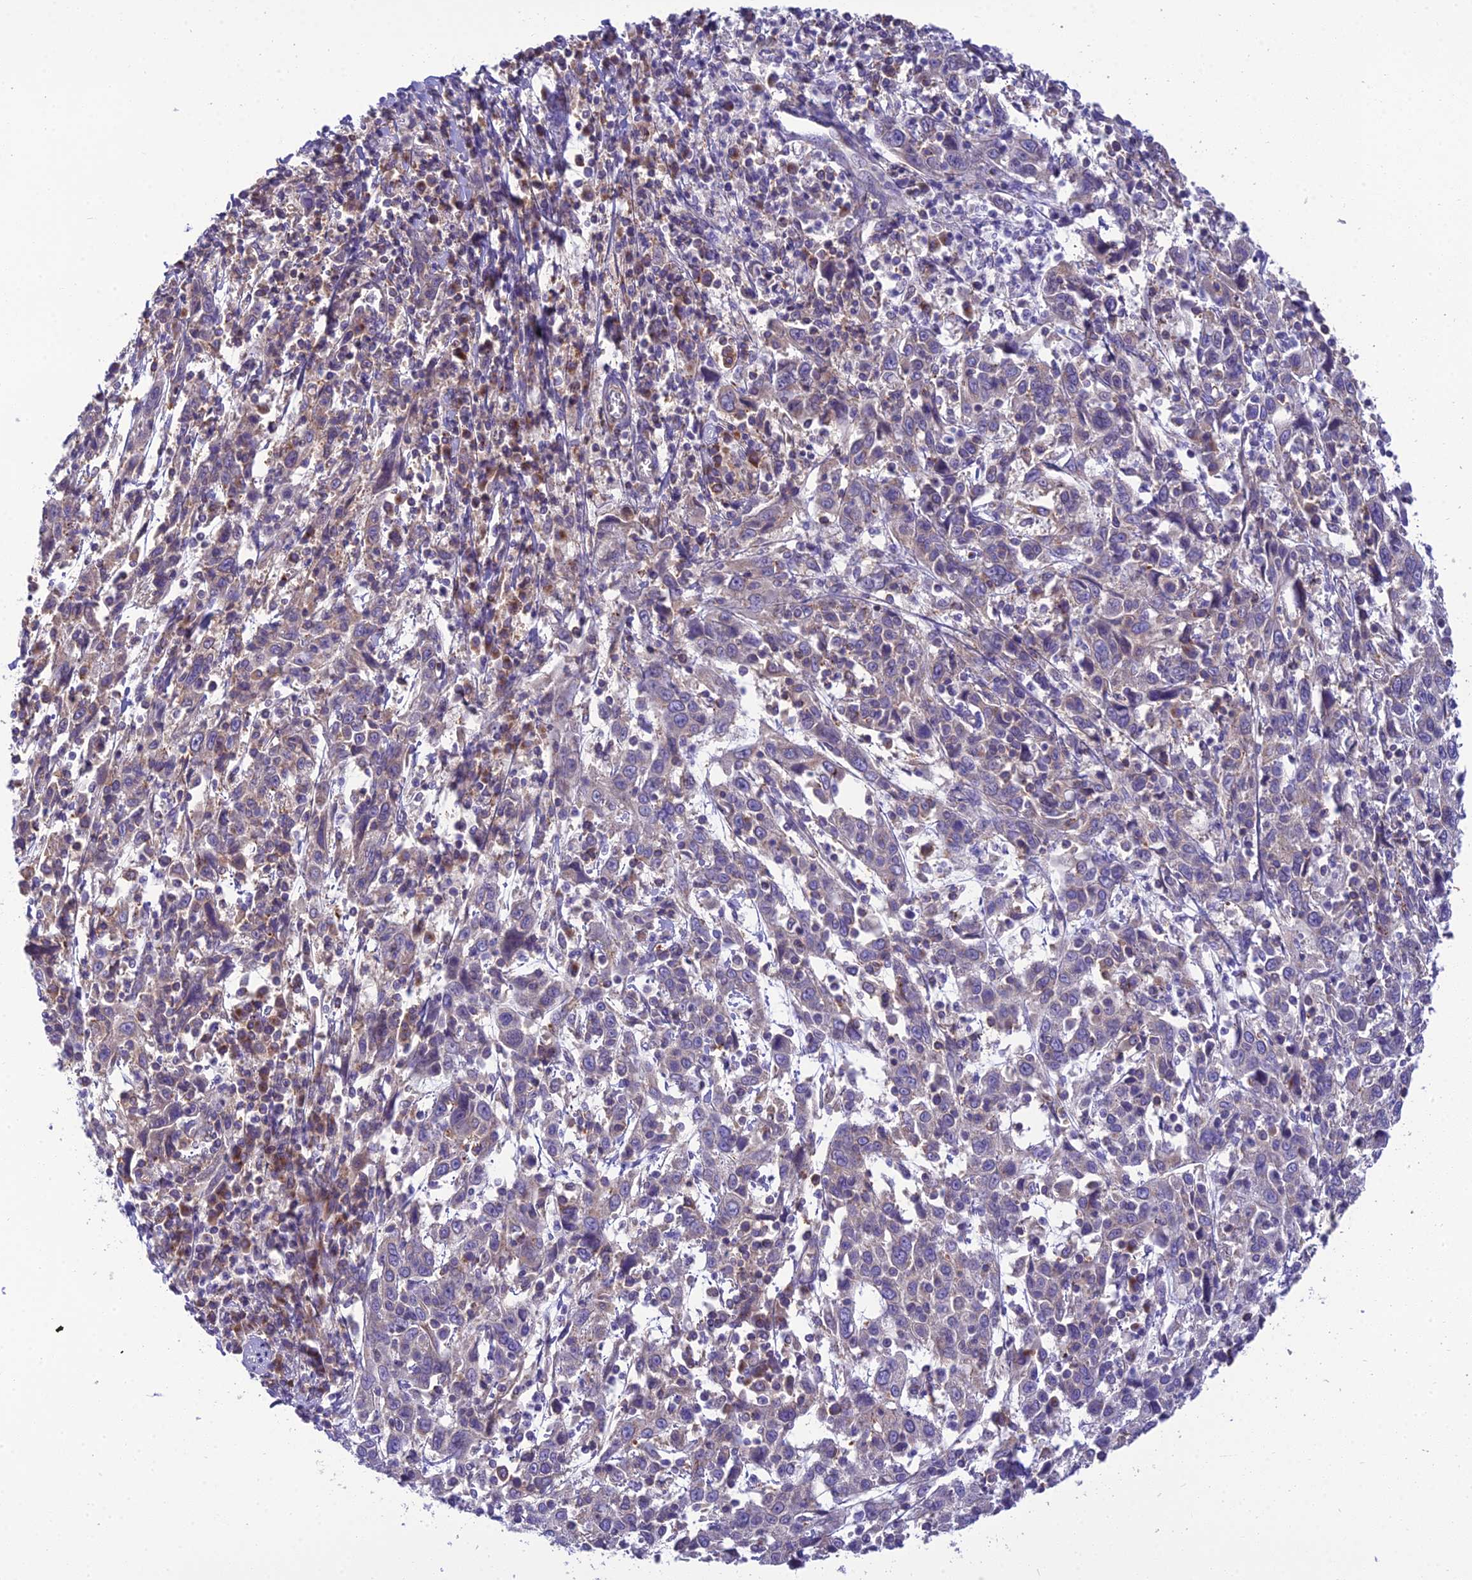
{"staining": {"intensity": "weak", "quantity": "<25%", "location": "cytoplasmic/membranous"}, "tissue": "cervical cancer", "cell_type": "Tumor cells", "image_type": "cancer", "snomed": [{"axis": "morphology", "description": "Squamous cell carcinoma, NOS"}, {"axis": "topography", "description": "Cervix"}], "caption": "Protein analysis of cervical squamous cell carcinoma demonstrates no significant staining in tumor cells. Nuclei are stained in blue.", "gene": "GOLPH3", "patient": {"sex": "female", "age": 46}}